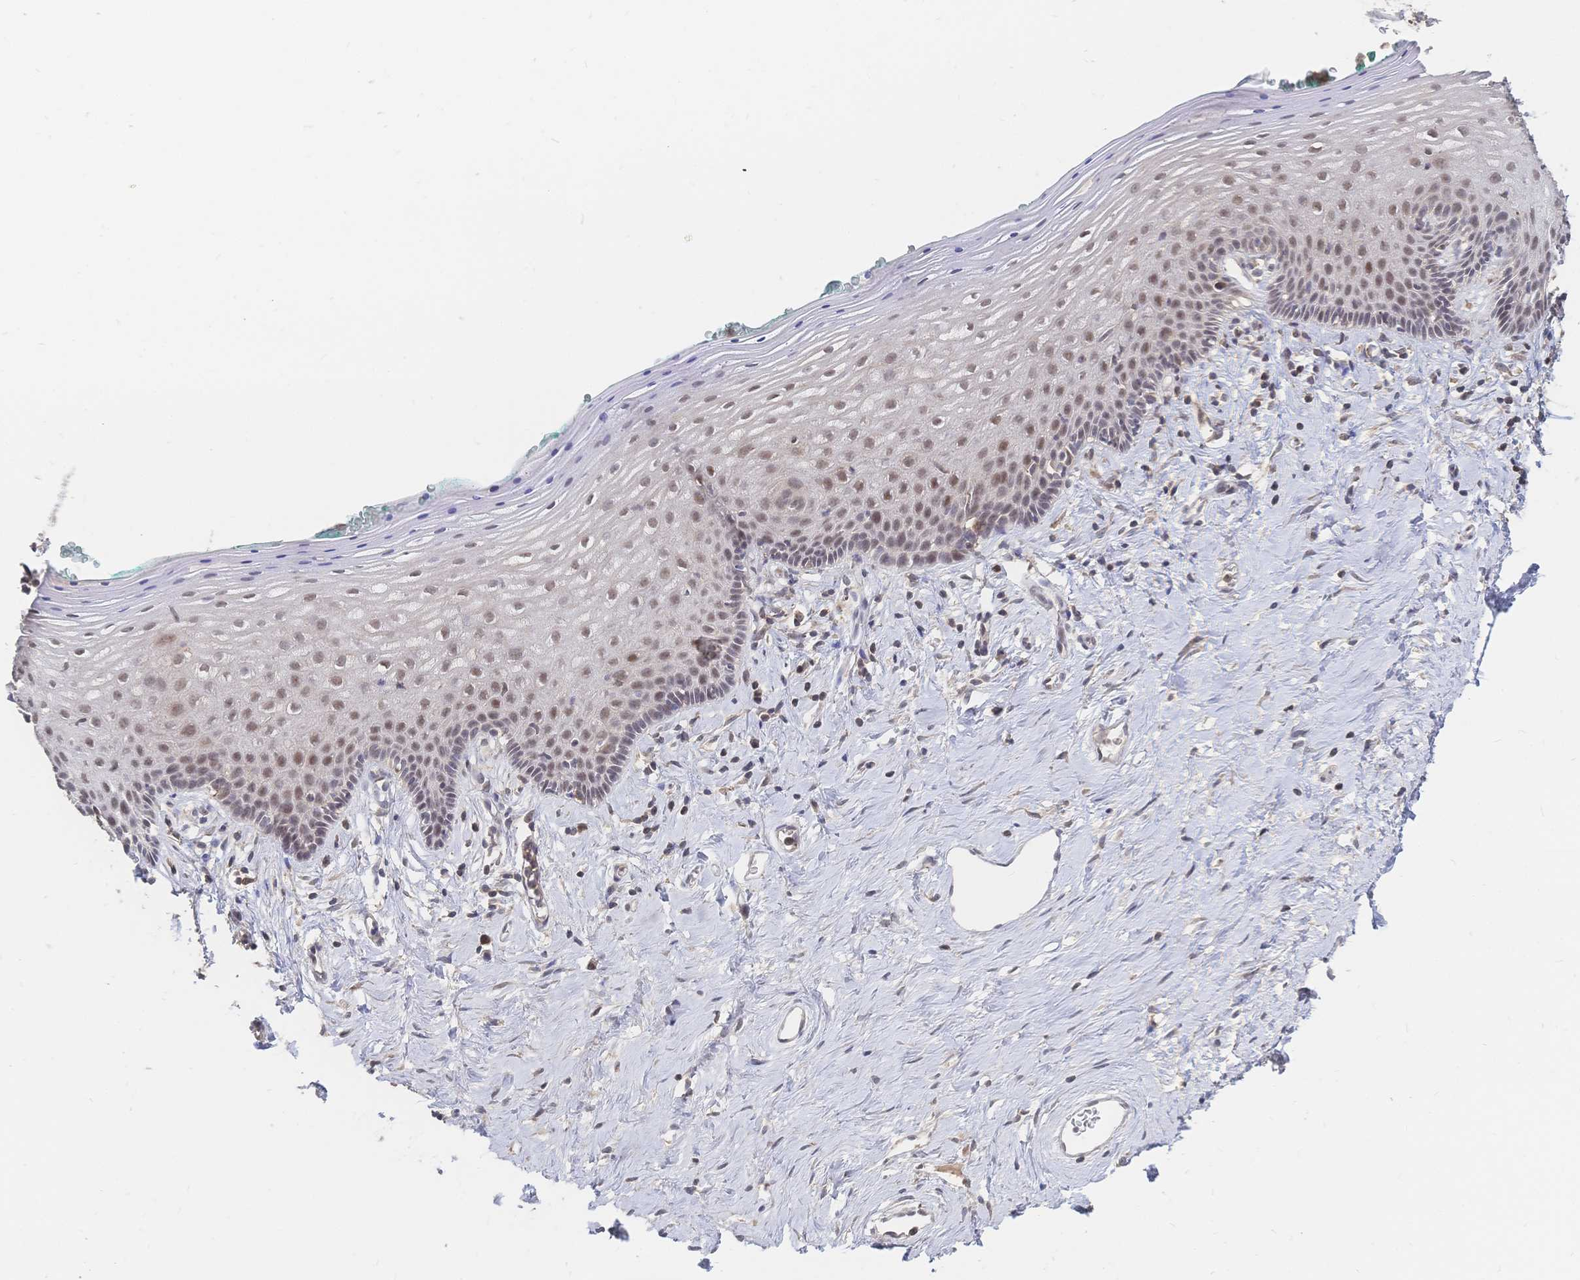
{"staining": {"intensity": "weak", "quantity": ">75%", "location": "nuclear"}, "tissue": "vagina", "cell_type": "Squamous epithelial cells", "image_type": "normal", "snomed": [{"axis": "morphology", "description": "Normal tissue, NOS"}, {"axis": "topography", "description": "Vagina"}], "caption": "Brown immunohistochemical staining in benign human vagina reveals weak nuclear staining in about >75% of squamous epithelial cells. (IHC, brightfield microscopy, high magnification).", "gene": "LRP5", "patient": {"sex": "female", "age": 42}}